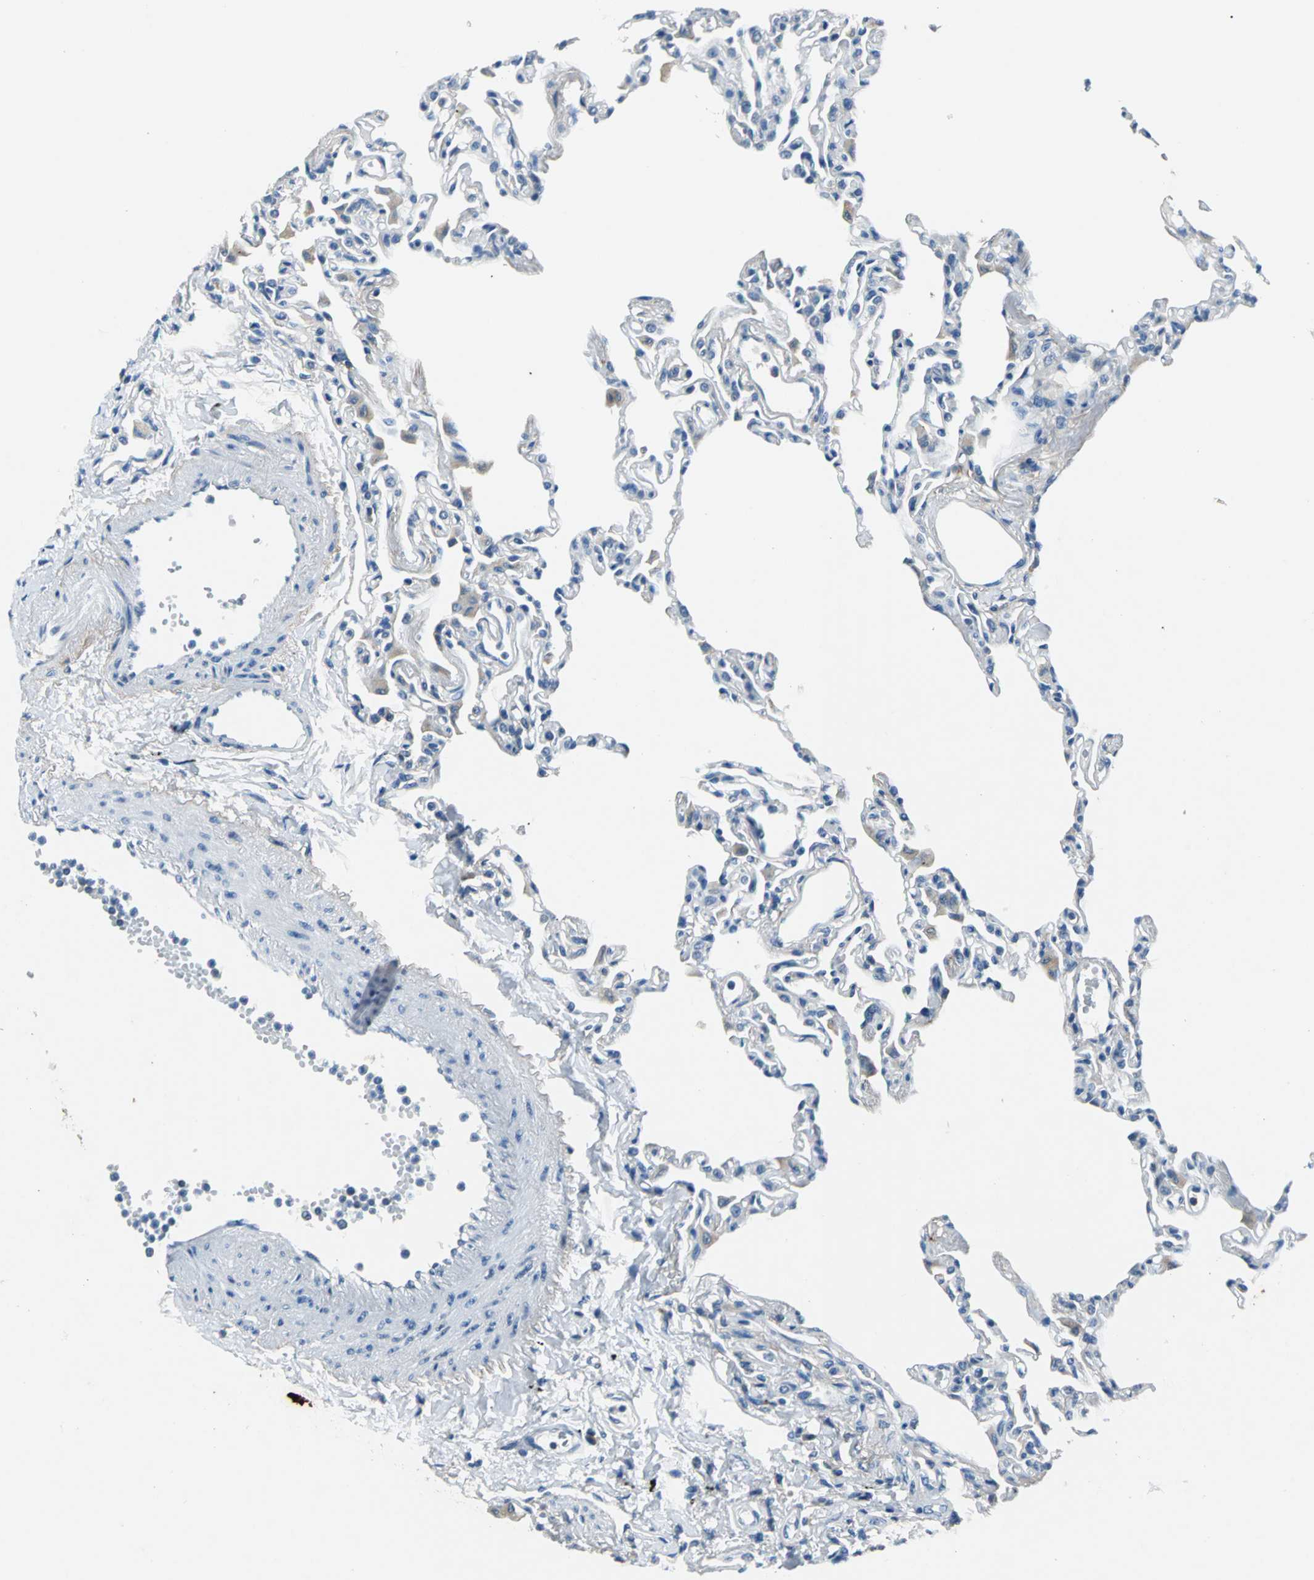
{"staining": {"intensity": "negative", "quantity": "none", "location": "none"}, "tissue": "lung", "cell_type": "Alveolar cells", "image_type": "normal", "snomed": [{"axis": "morphology", "description": "Normal tissue, NOS"}, {"axis": "topography", "description": "Lung"}], "caption": "Immunohistochemistry micrograph of normal lung stained for a protein (brown), which demonstrates no staining in alveolar cells. (DAB (3,3'-diaminobenzidine) immunohistochemistry, high magnification).", "gene": "ZNF415", "patient": {"sex": "female", "age": 49}}